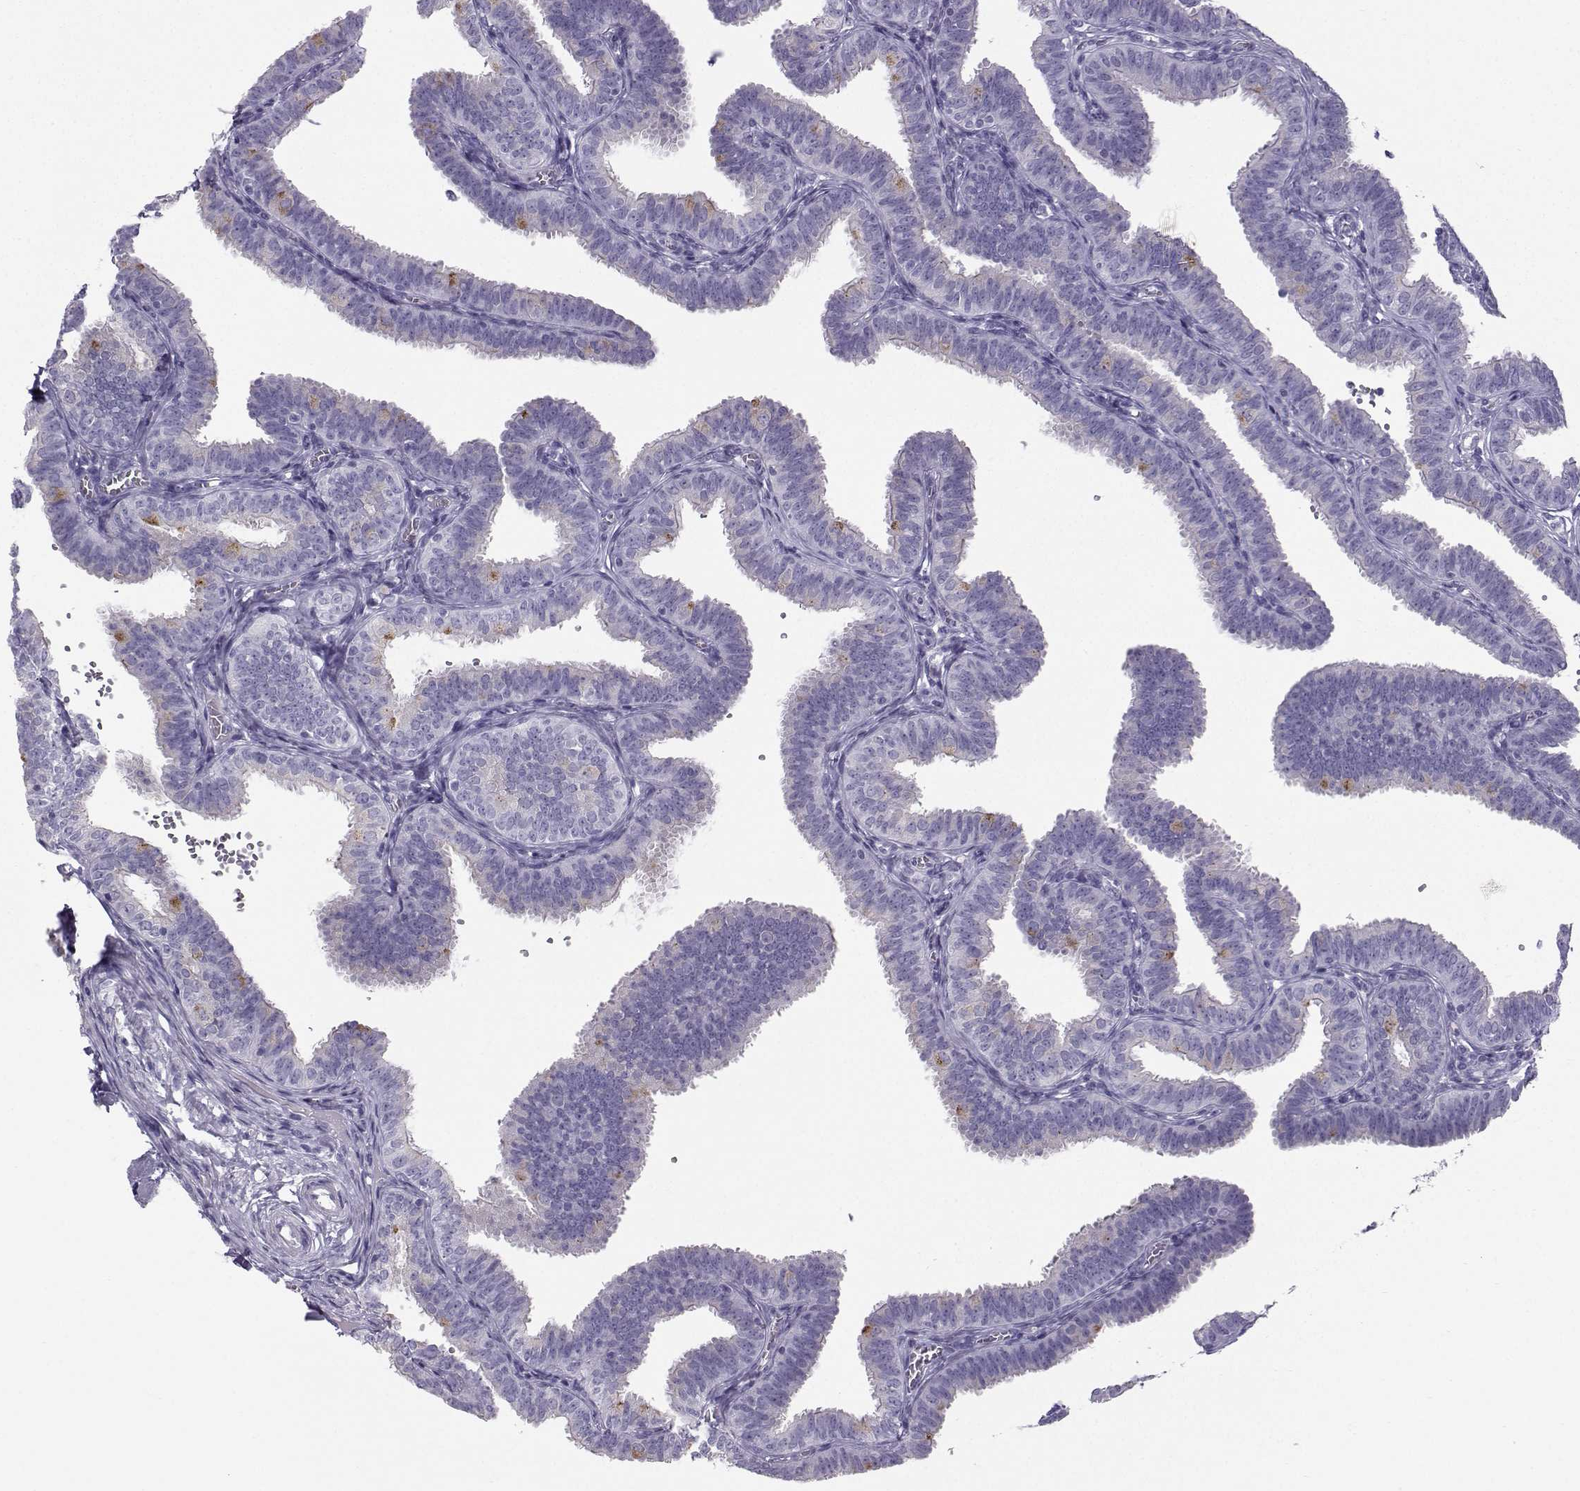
{"staining": {"intensity": "moderate", "quantity": "<25%", "location": "cytoplasmic/membranous"}, "tissue": "fallopian tube", "cell_type": "Glandular cells", "image_type": "normal", "snomed": [{"axis": "morphology", "description": "Normal tissue, NOS"}, {"axis": "topography", "description": "Fallopian tube"}], "caption": "Fallopian tube stained with immunohistochemistry reveals moderate cytoplasmic/membranous expression in approximately <25% of glandular cells.", "gene": "ZBTB8B", "patient": {"sex": "female", "age": 25}}